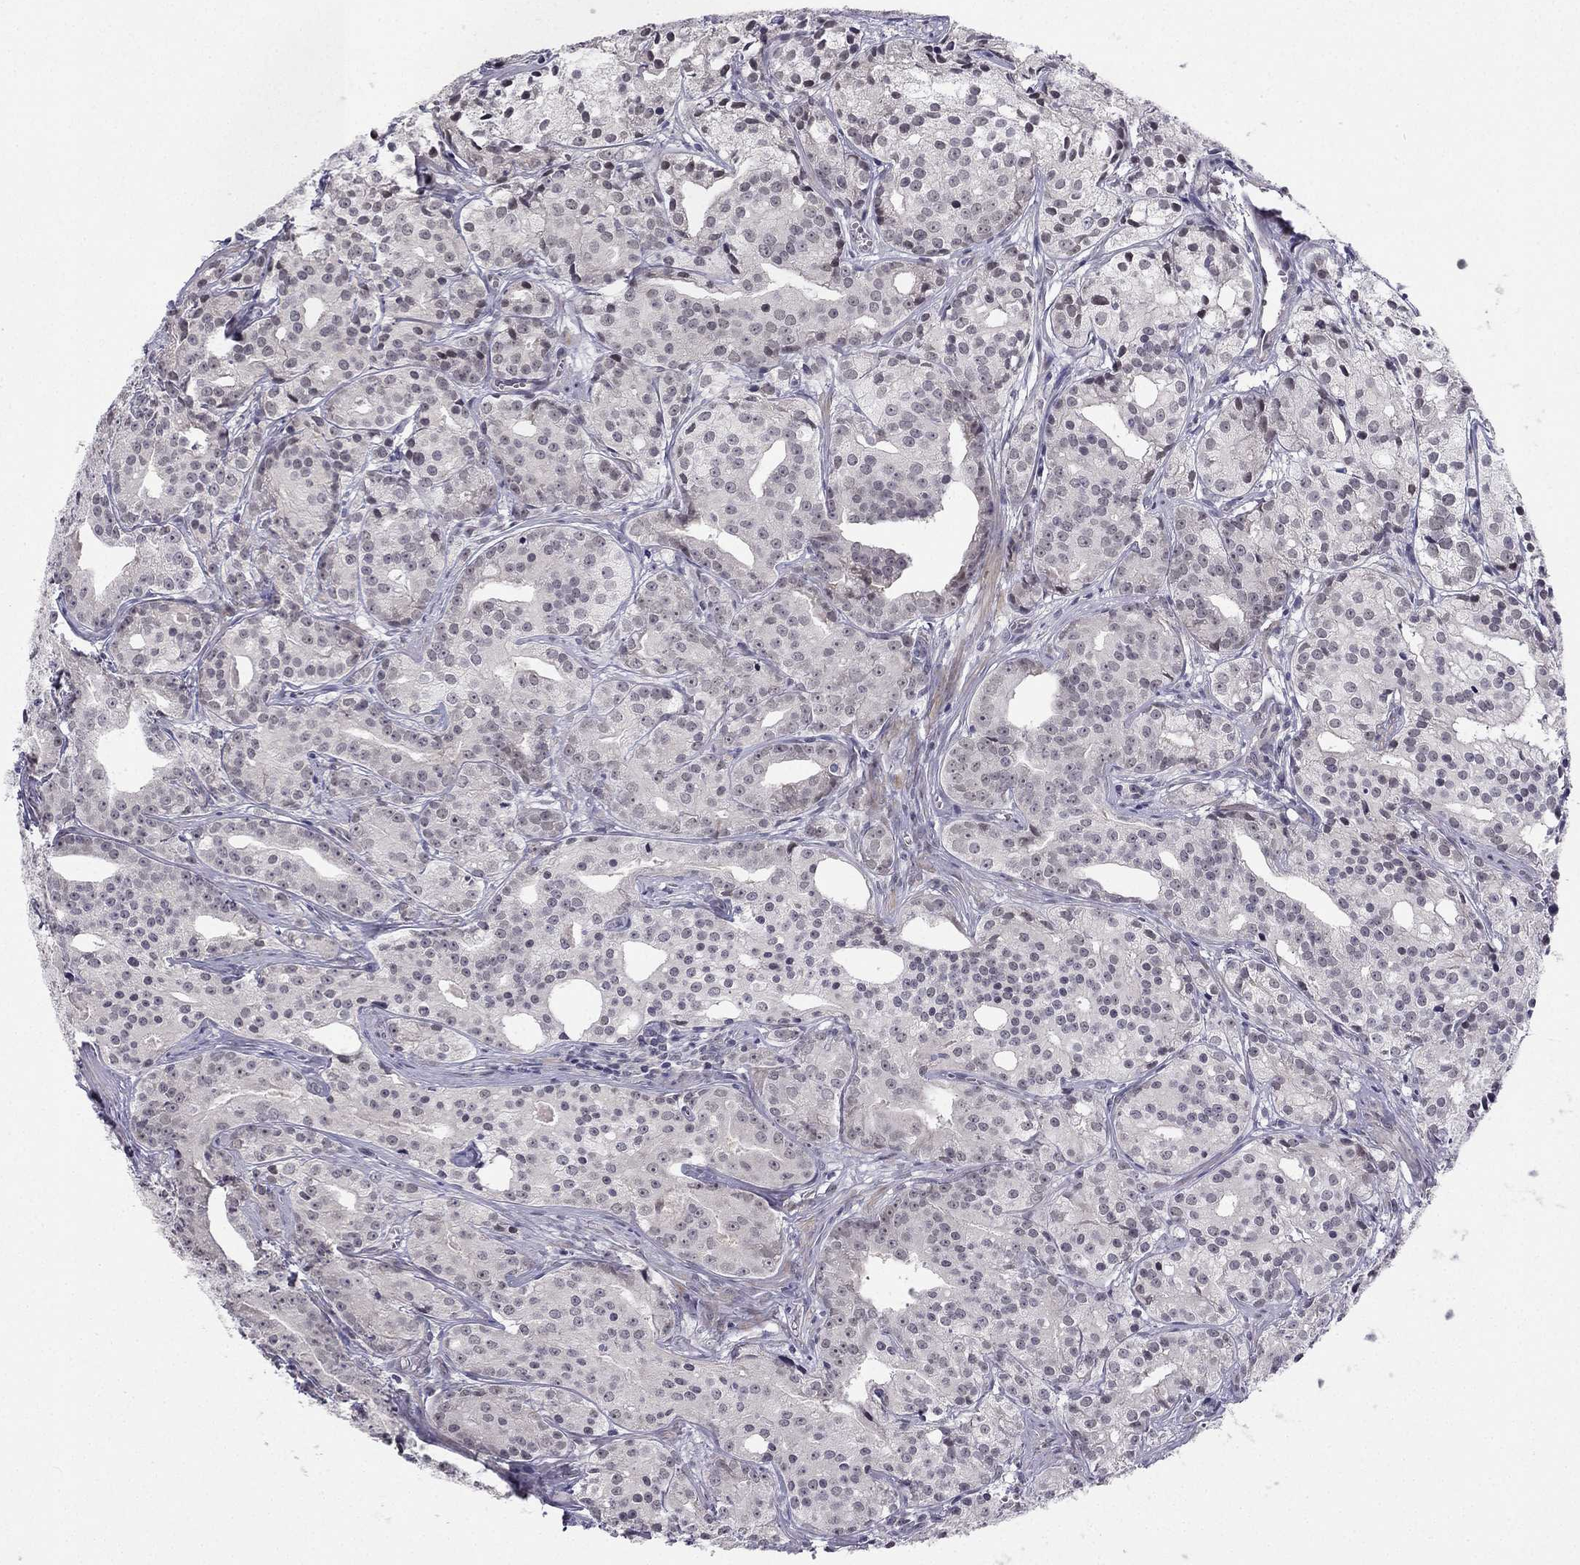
{"staining": {"intensity": "negative", "quantity": "none", "location": "none"}, "tissue": "prostate cancer", "cell_type": "Tumor cells", "image_type": "cancer", "snomed": [{"axis": "morphology", "description": "Adenocarcinoma, Medium grade"}, {"axis": "topography", "description": "Prostate"}], "caption": "Prostate medium-grade adenocarcinoma stained for a protein using immunohistochemistry (IHC) demonstrates no positivity tumor cells.", "gene": "CHST8", "patient": {"sex": "male", "age": 74}}